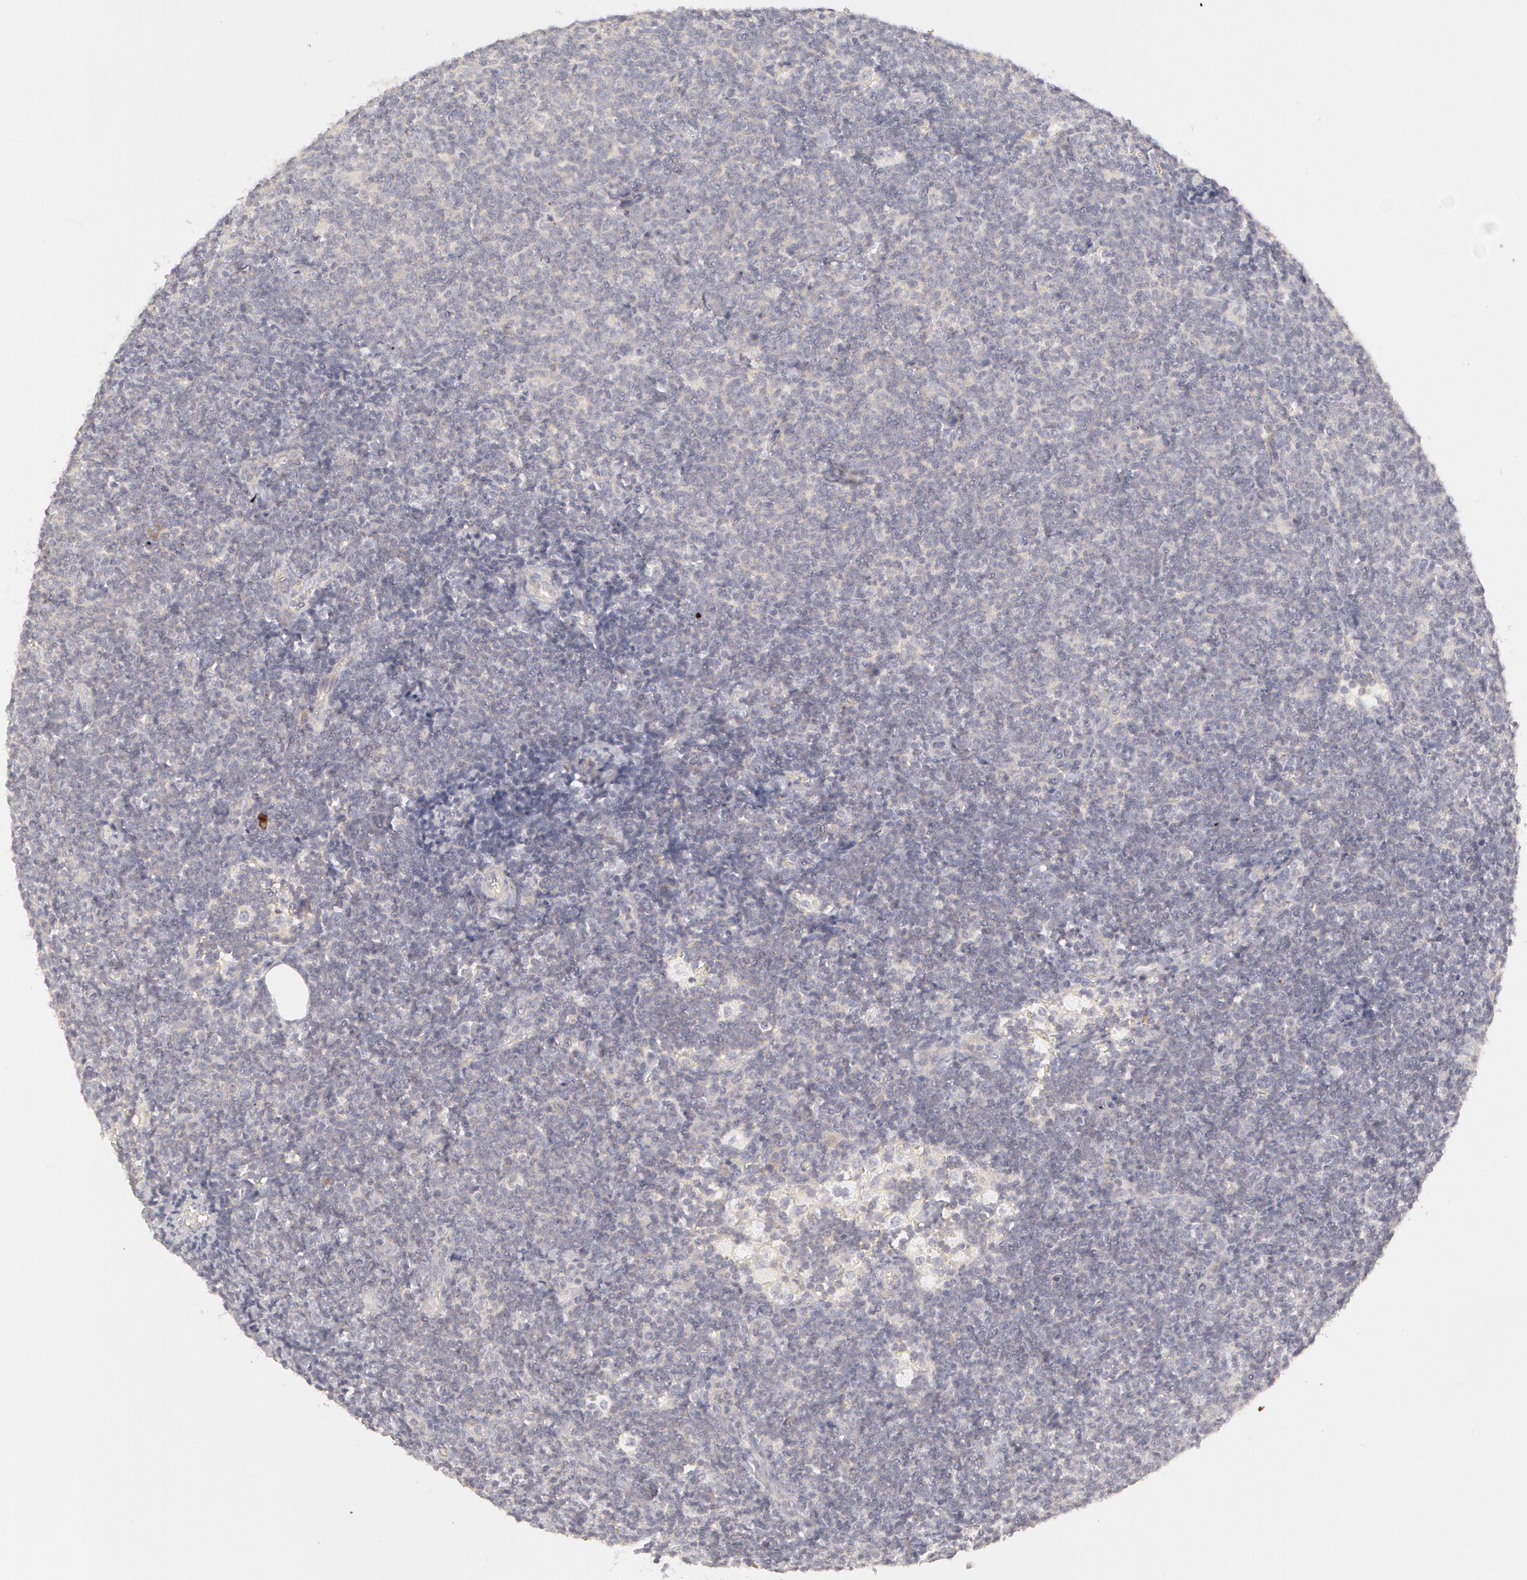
{"staining": {"intensity": "negative", "quantity": "none", "location": "none"}, "tissue": "lymphoma", "cell_type": "Tumor cells", "image_type": "cancer", "snomed": [{"axis": "morphology", "description": "Malignant lymphoma, non-Hodgkin's type, Low grade"}, {"axis": "topography", "description": "Lymph node"}], "caption": "Immunohistochemistry photomicrograph of human lymphoma stained for a protein (brown), which shows no positivity in tumor cells.", "gene": "ABCB1", "patient": {"sex": "male", "age": 65}}